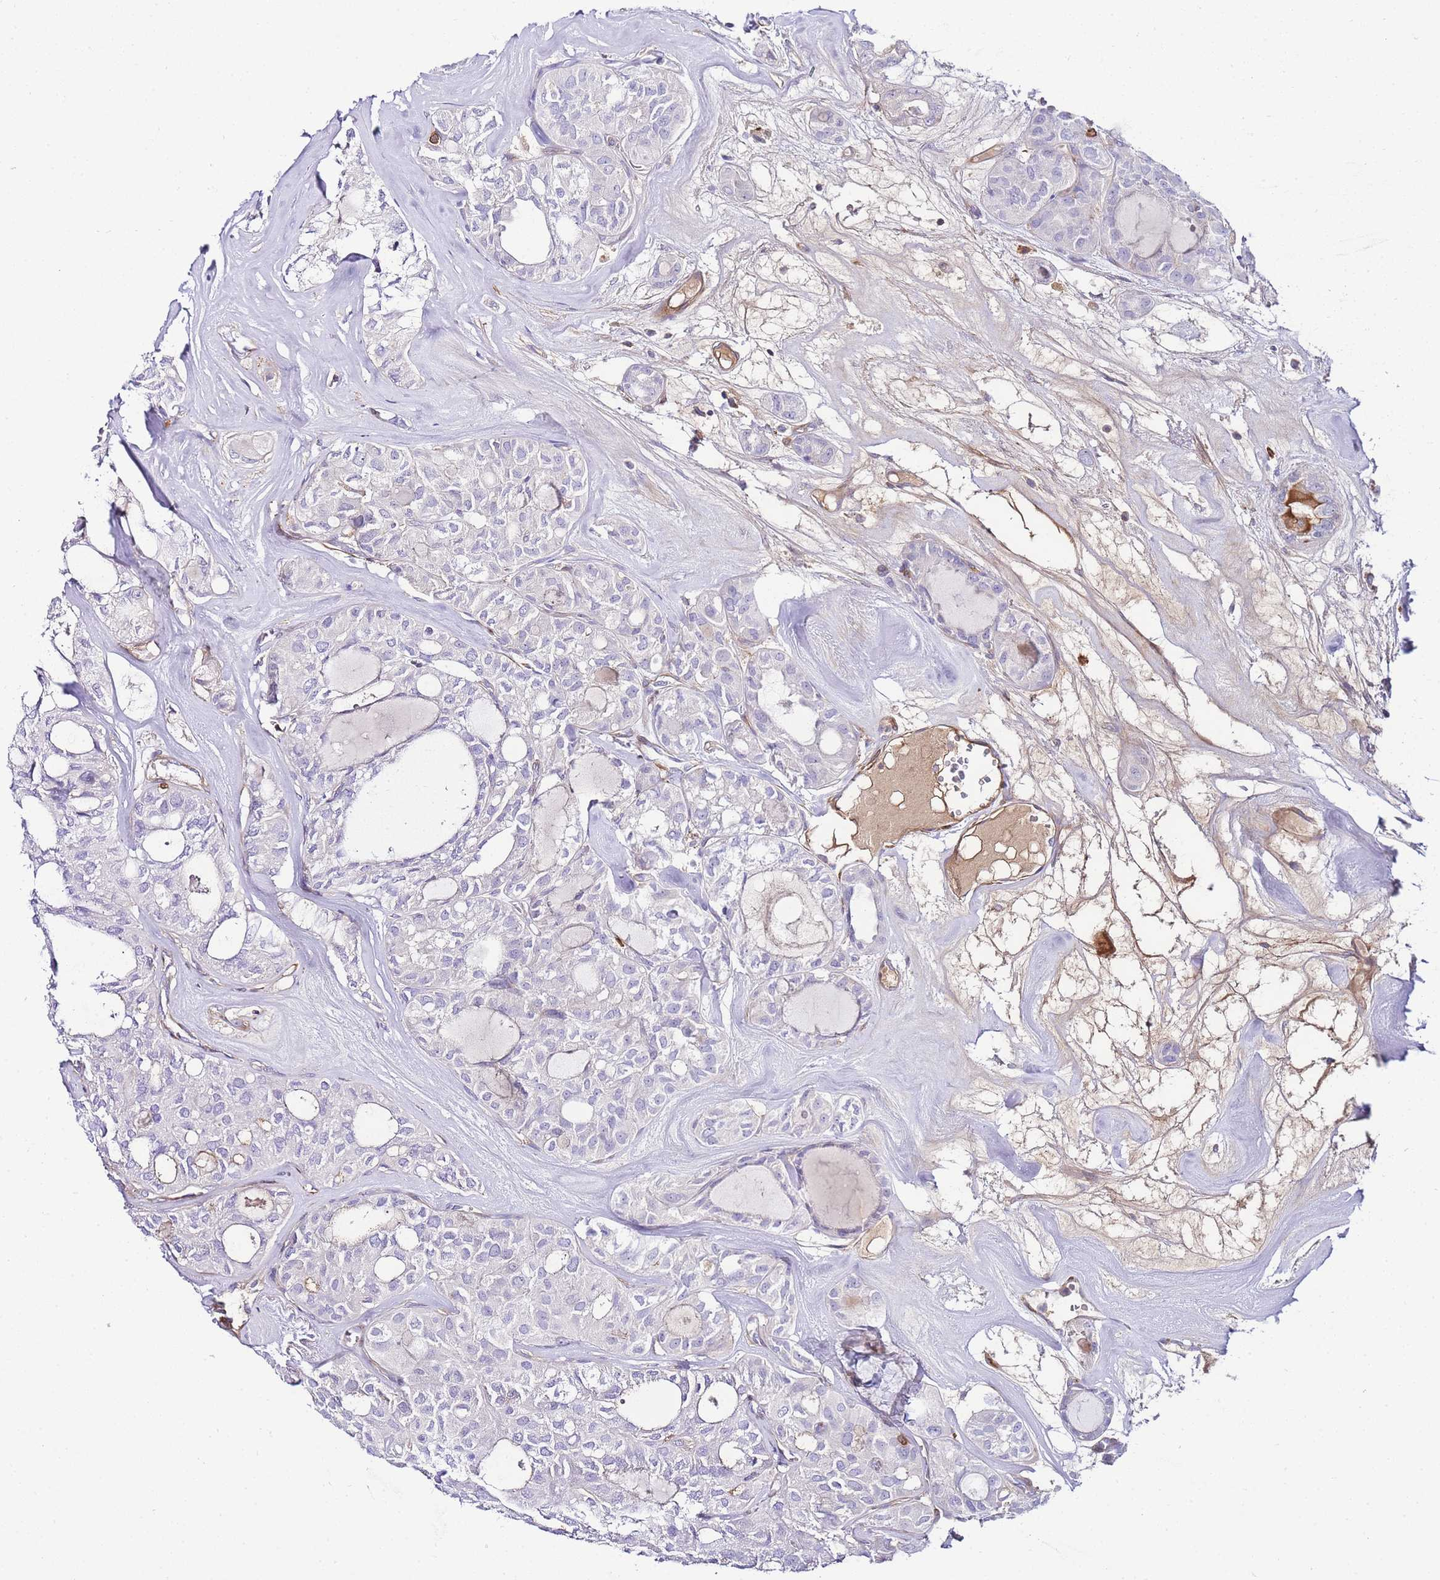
{"staining": {"intensity": "negative", "quantity": "none", "location": "none"}, "tissue": "thyroid cancer", "cell_type": "Tumor cells", "image_type": "cancer", "snomed": [{"axis": "morphology", "description": "Follicular adenoma carcinoma, NOS"}, {"axis": "topography", "description": "Thyroid gland"}], "caption": "This is an immunohistochemistry (IHC) image of human thyroid cancer (follicular adenoma carcinoma). There is no staining in tumor cells.", "gene": "FBN3", "patient": {"sex": "male", "age": 75}}